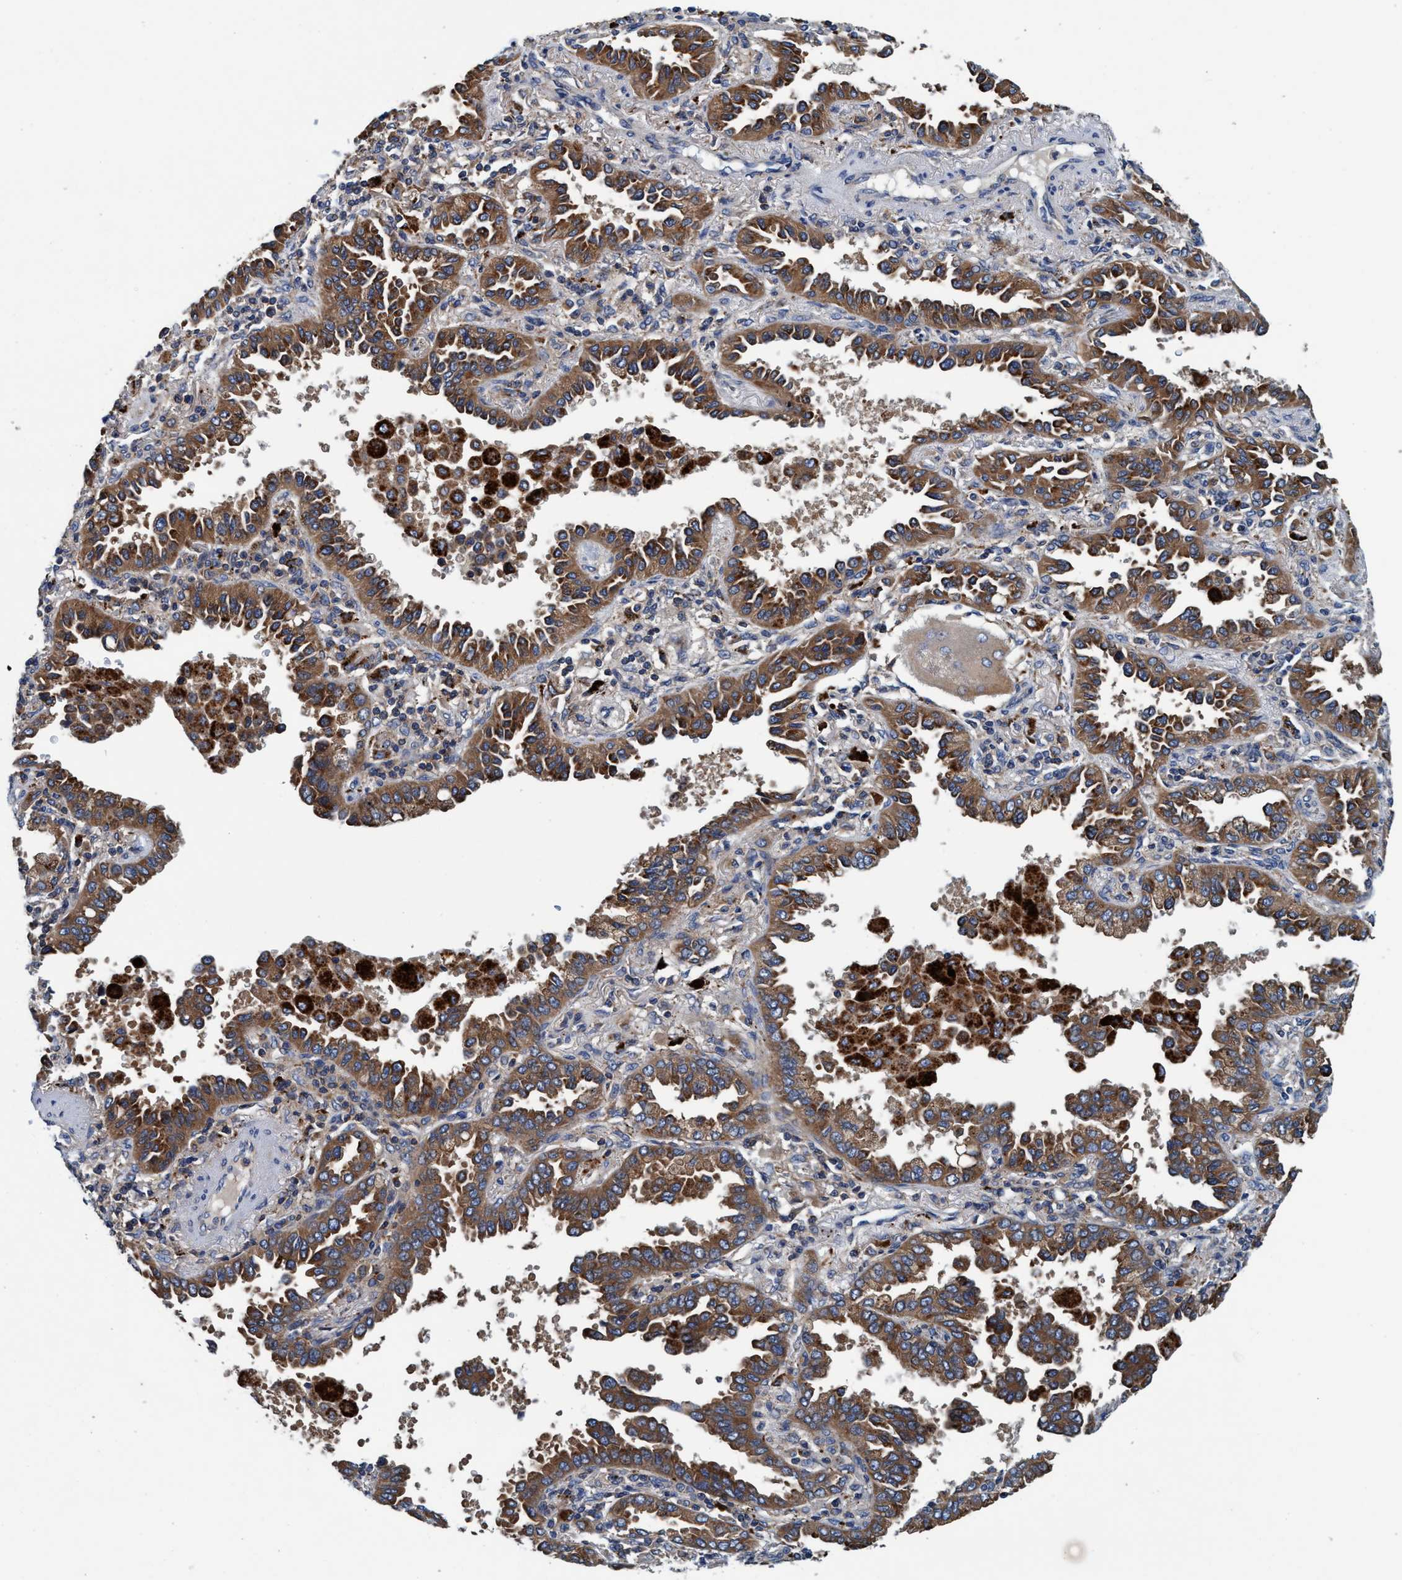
{"staining": {"intensity": "strong", "quantity": ">75%", "location": "cytoplasmic/membranous"}, "tissue": "lung cancer", "cell_type": "Tumor cells", "image_type": "cancer", "snomed": [{"axis": "morphology", "description": "Normal tissue, NOS"}, {"axis": "morphology", "description": "Adenocarcinoma, NOS"}, {"axis": "topography", "description": "Lung"}], "caption": "Lung cancer (adenocarcinoma) stained with a protein marker exhibits strong staining in tumor cells.", "gene": "ENDOG", "patient": {"sex": "male", "age": 59}}